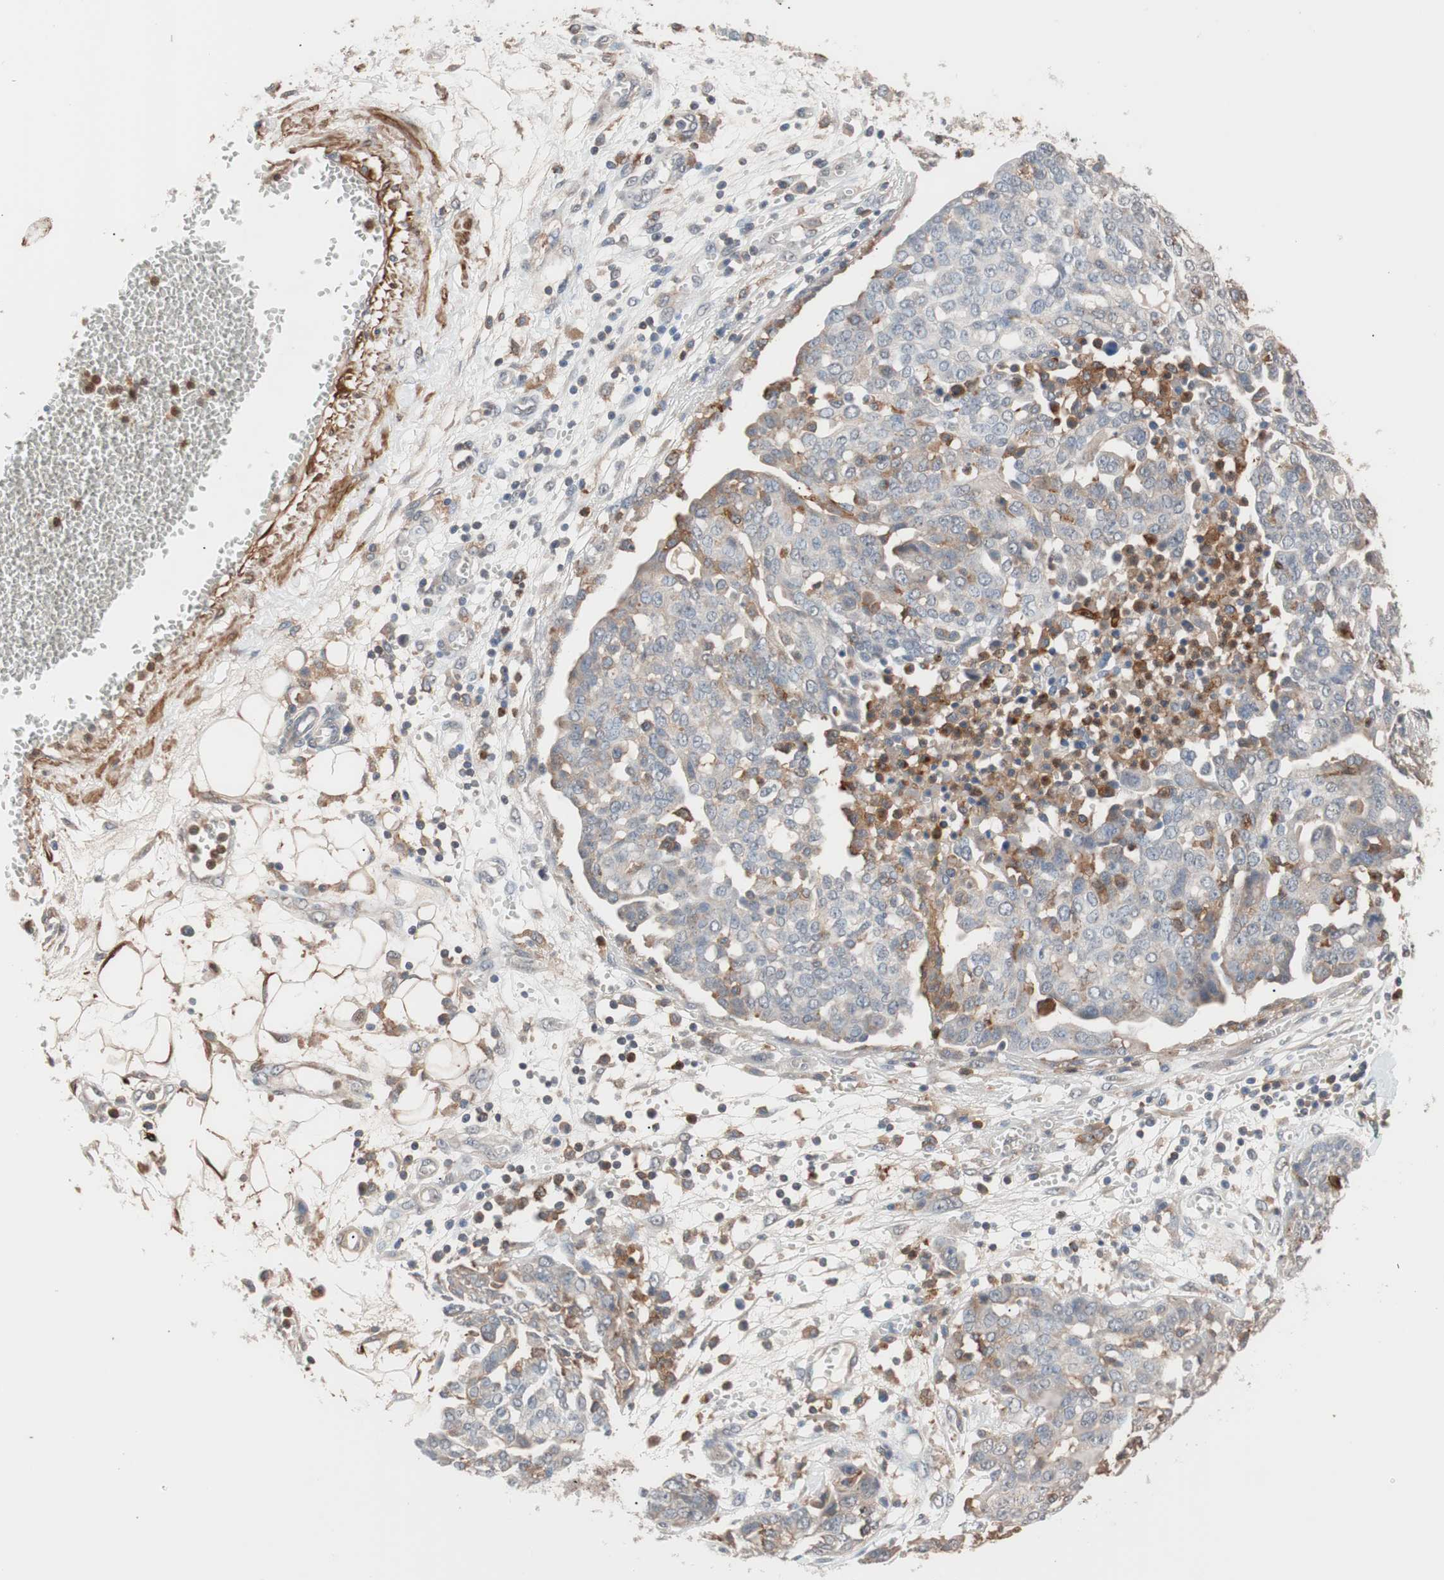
{"staining": {"intensity": "weak", "quantity": "<25%", "location": "cytoplasmic/membranous"}, "tissue": "ovarian cancer", "cell_type": "Tumor cells", "image_type": "cancer", "snomed": [{"axis": "morphology", "description": "Cystadenocarcinoma, serous, NOS"}, {"axis": "topography", "description": "Soft tissue"}, {"axis": "topography", "description": "Ovary"}], "caption": "Immunohistochemical staining of ovarian serous cystadenocarcinoma exhibits no significant positivity in tumor cells.", "gene": "LITAF", "patient": {"sex": "female", "age": 57}}